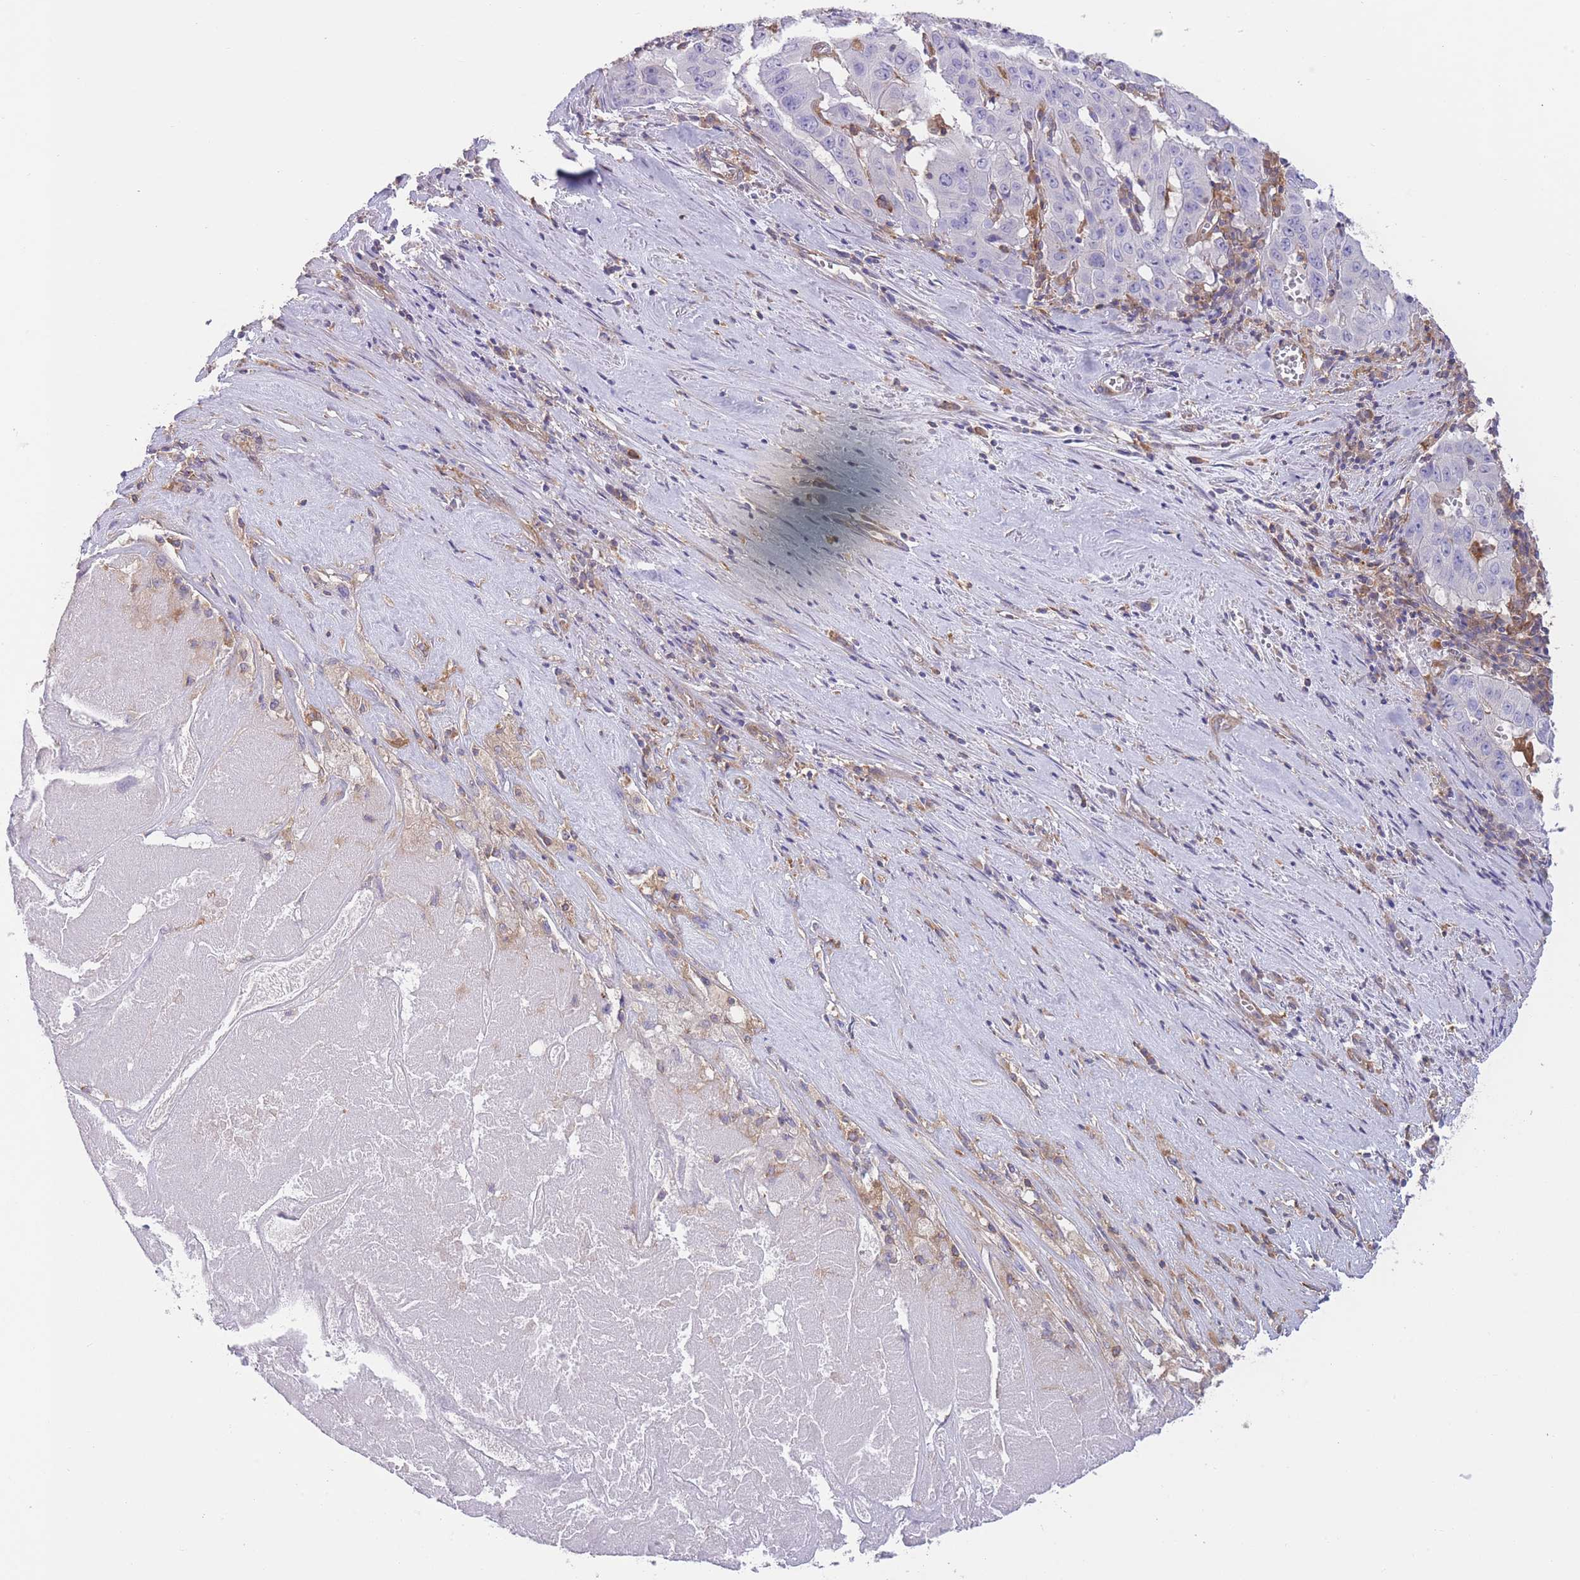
{"staining": {"intensity": "negative", "quantity": "none", "location": "none"}, "tissue": "pancreatic cancer", "cell_type": "Tumor cells", "image_type": "cancer", "snomed": [{"axis": "morphology", "description": "Adenocarcinoma, NOS"}, {"axis": "topography", "description": "Pancreas"}], "caption": "IHC of human pancreatic cancer exhibits no positivity in tumor cells.", "gene": "PRKAR1A", "patient": {"sex": "male", "age": 63}}